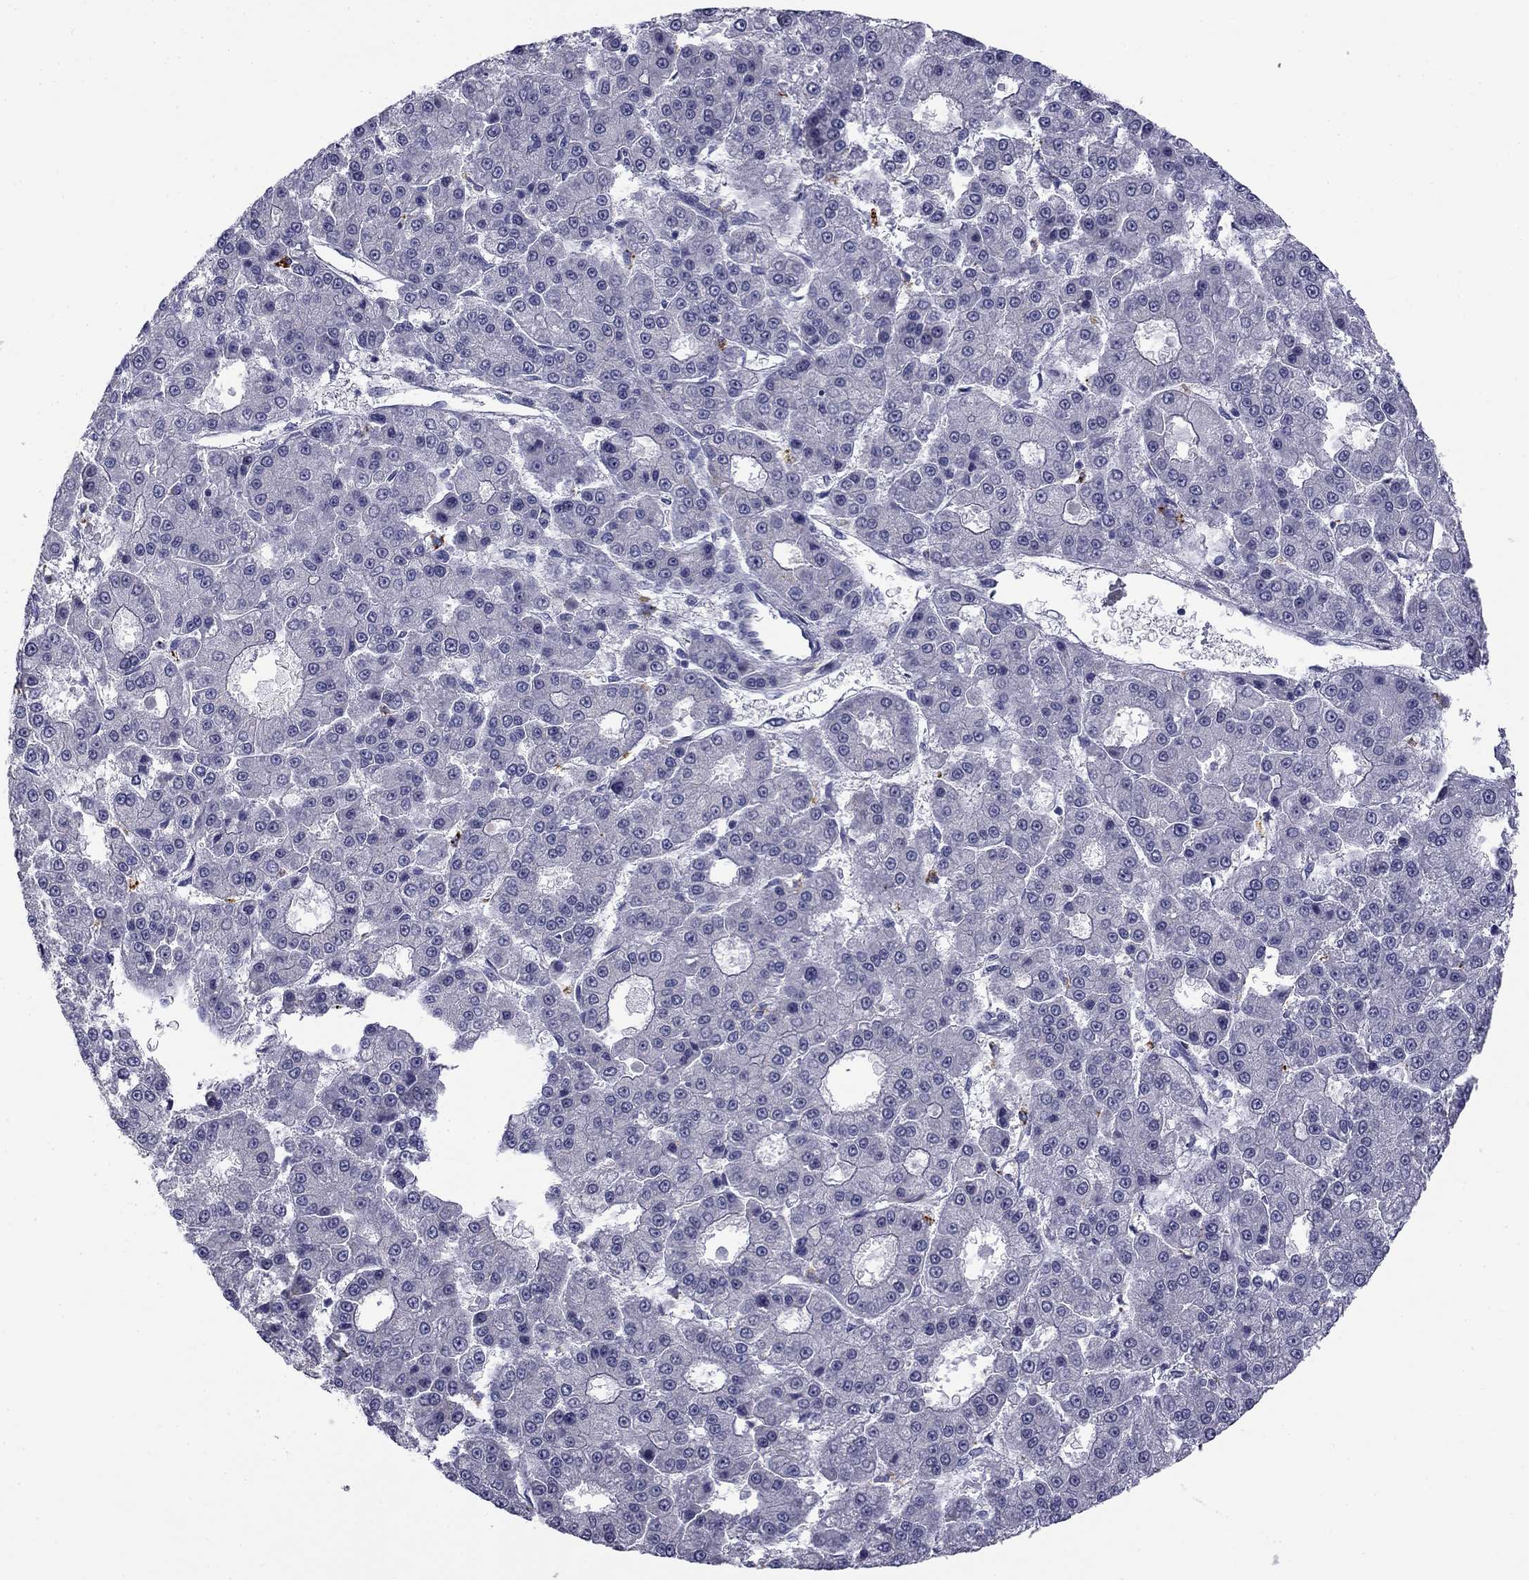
{"staining": {"intensity": "negative", "quantity": "none", "location": "none"}, "tissue": "liver cancer", "cell_type": "Tumor cells", "image_type": "cancer", "snomed": [{"axis": "morphology", "description": "Carcinoma, Hepatocellular, NOS"}, {"axis": "topography", "description": "Liver"}], "caption": "Human hepatocellular carcinoma (liver) stained for a protein using immunohistochemistry (IHC) shows no expression in tumor cells.", "gene": "CLPSL2", "patient": {"sex": "male", "age": 70}}